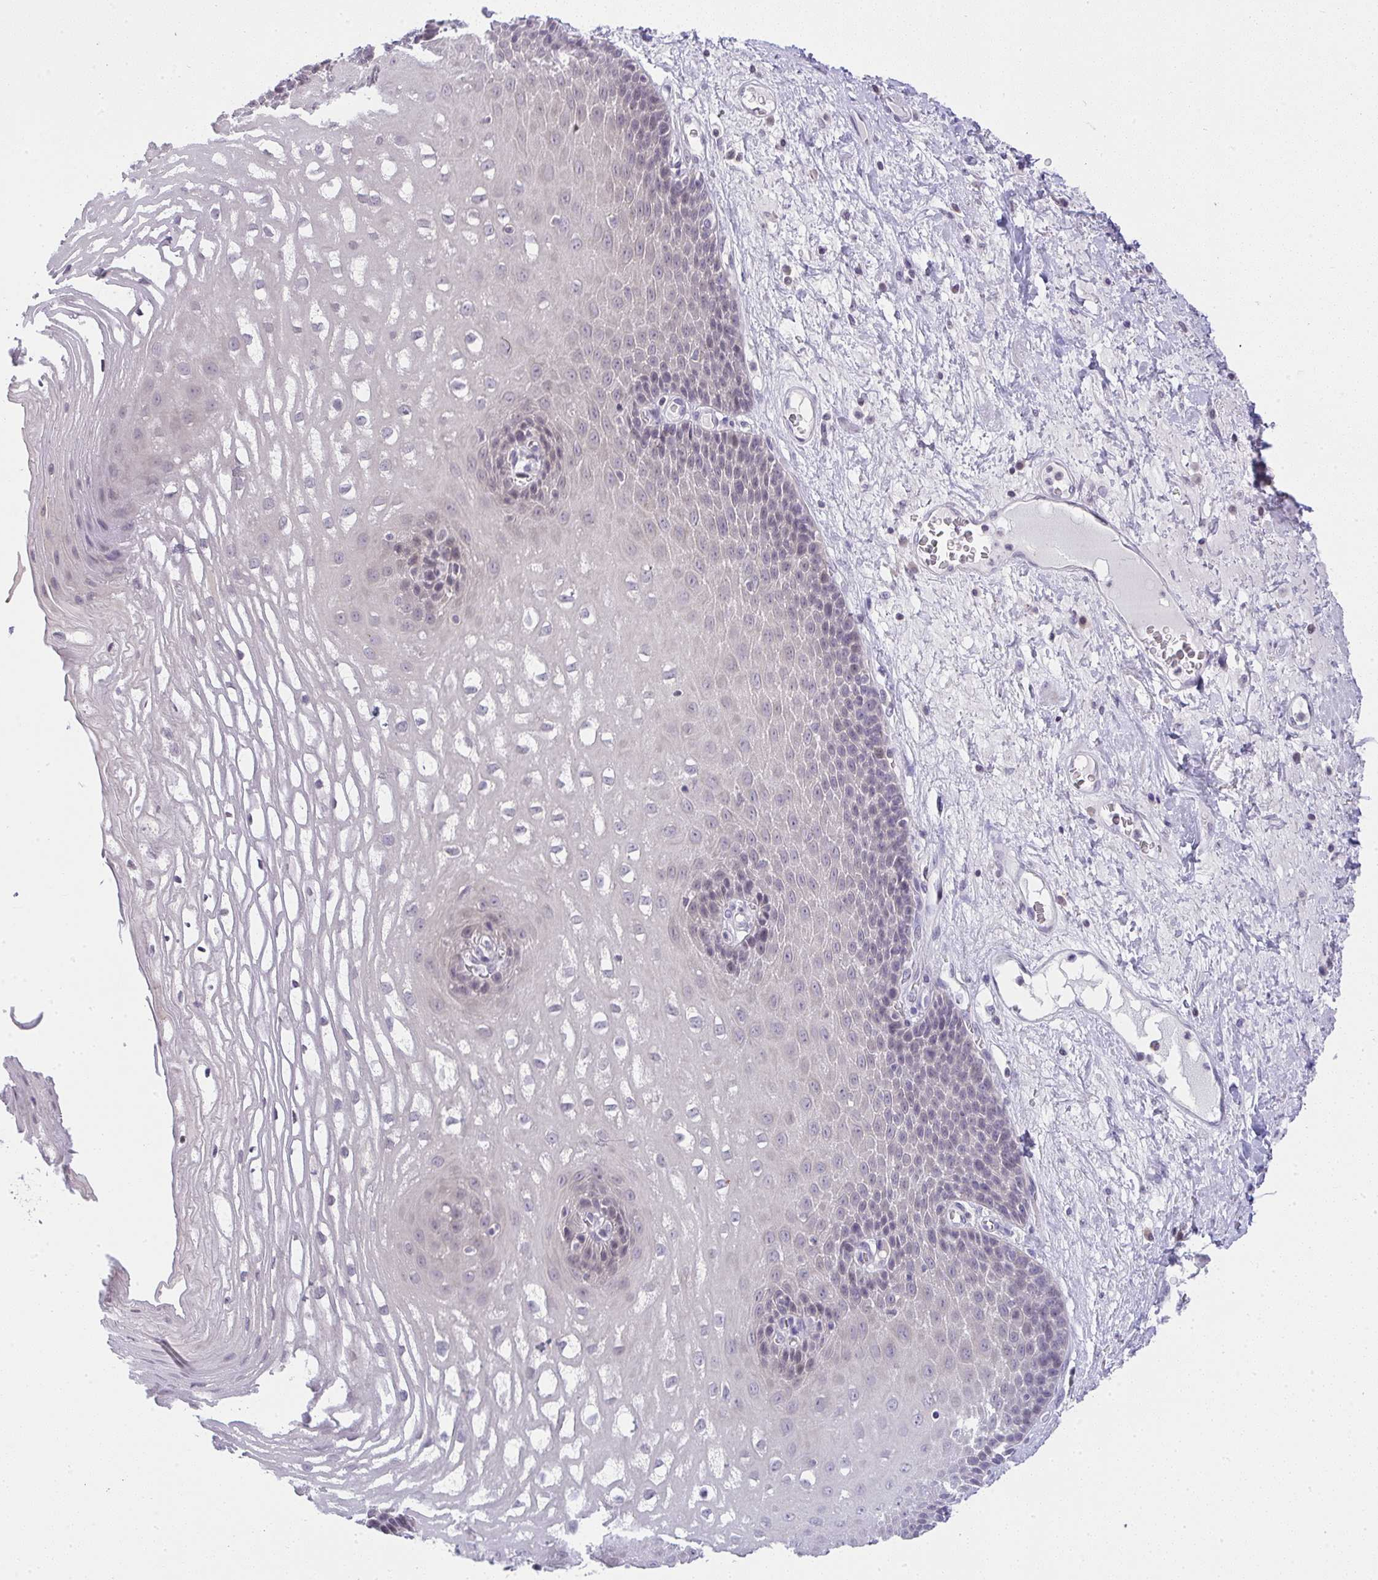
{"staining": {"intensity": "negative", "quantity": "none", "location": "none"}, "tissue": "esophagus", "cell_type": "Squamous epithelial cells", "image_type": "normal", "snomed": [{"axis": "morphology", "description": "Normal tissue, NOS"}, {"axis": "topography", "description": "Esophagus"}], "caption": "The immunohistochemistry micrograph has no significant staining in squamous epithelial cells of esophagus. The staining was performed using DAB to visualize the protein expression in brown, while the nuclei were stained in blue with hematoxylin (Magnification: 20x).", "gene": "CACNA1S", "patient": {"sex": "male", "age": 62}}